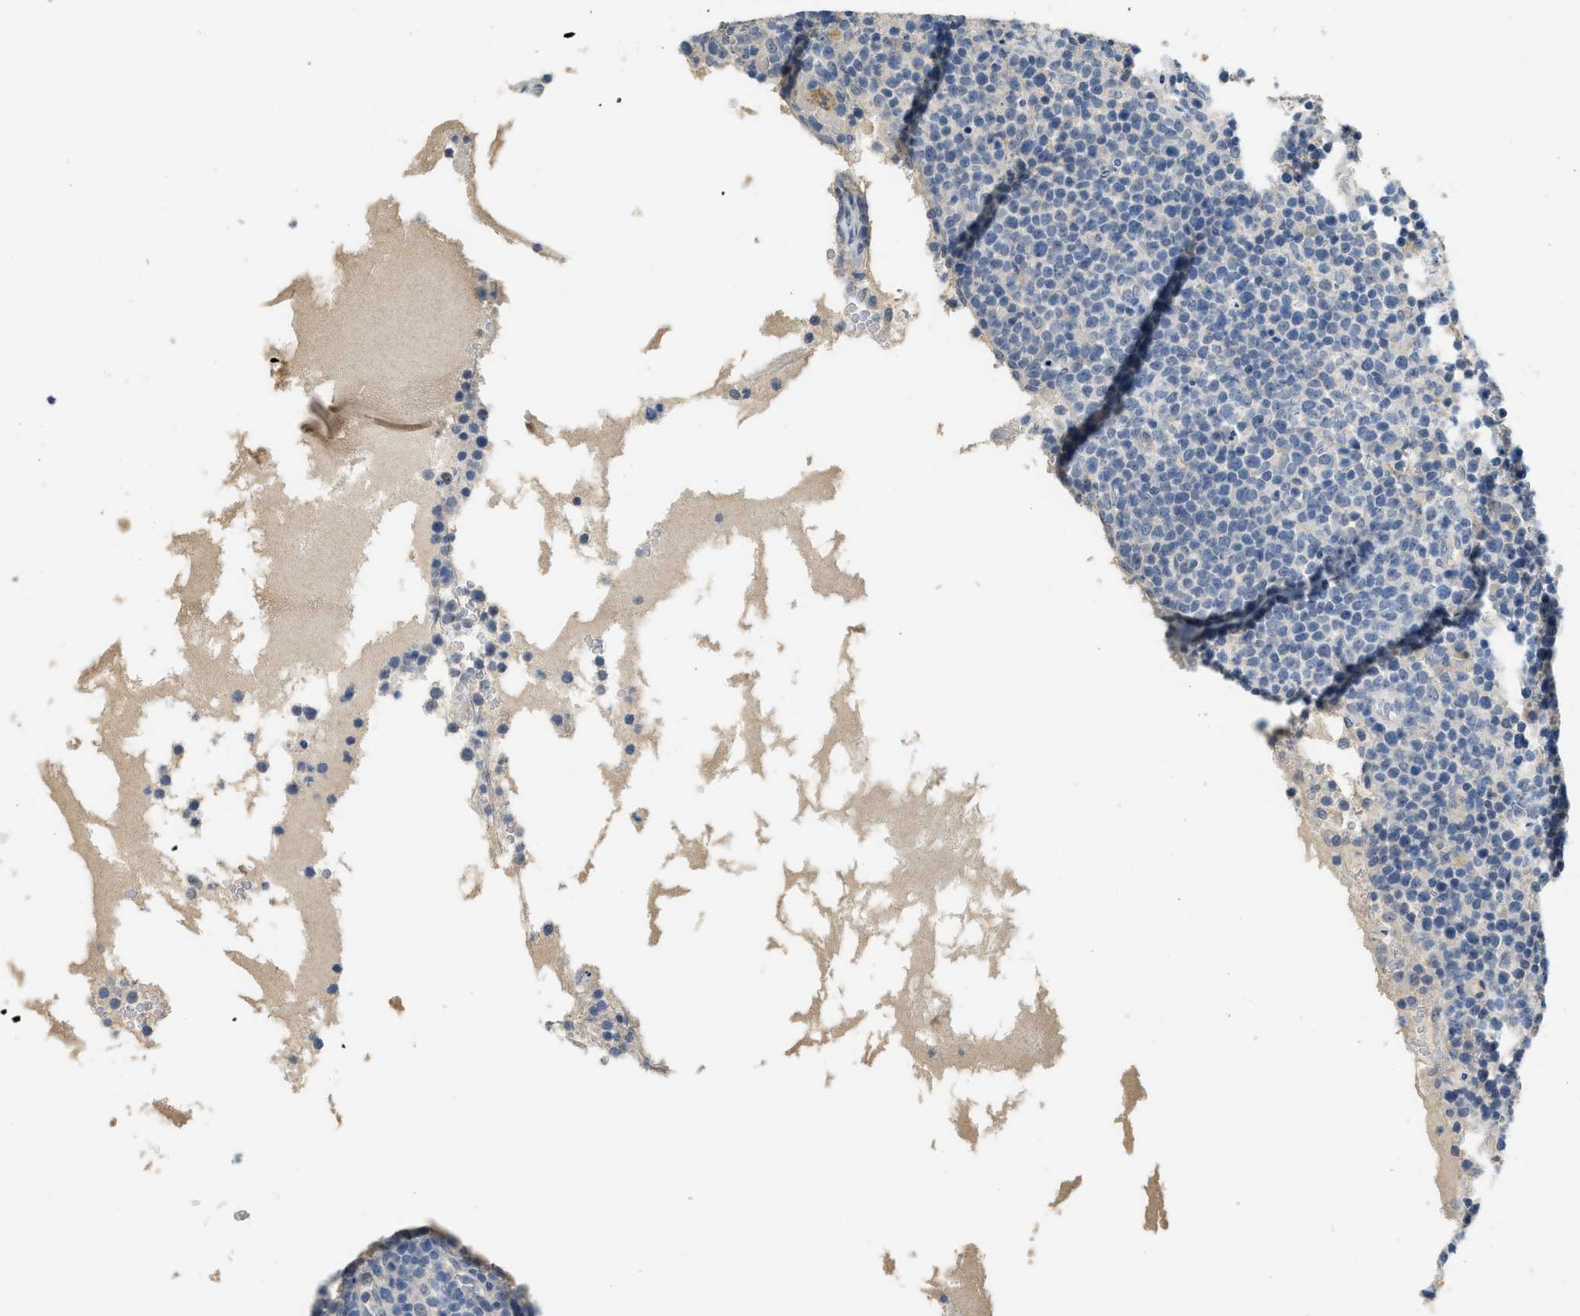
{"staining": {"intensity": "negative", "quantity": "none", "location": "none"}, "tissue": "lymphoma", "cell_type": "Tumor cells", "image_type": "cancer", "snomed": [{"axis": "morphology", "description": "Malignant lymphoma, non-Hodgkin's type, High grade"}, {"axis": "topography", "description": "Ovary"}], "caption": "Malignant lymphoma, non-Hodgkin's type (high-grade) was stained to show a protein in brown. There is no significant positivity in tumor cells.", "gene": "TMEM154", "patient": {"sex": "female", "age": 56}}